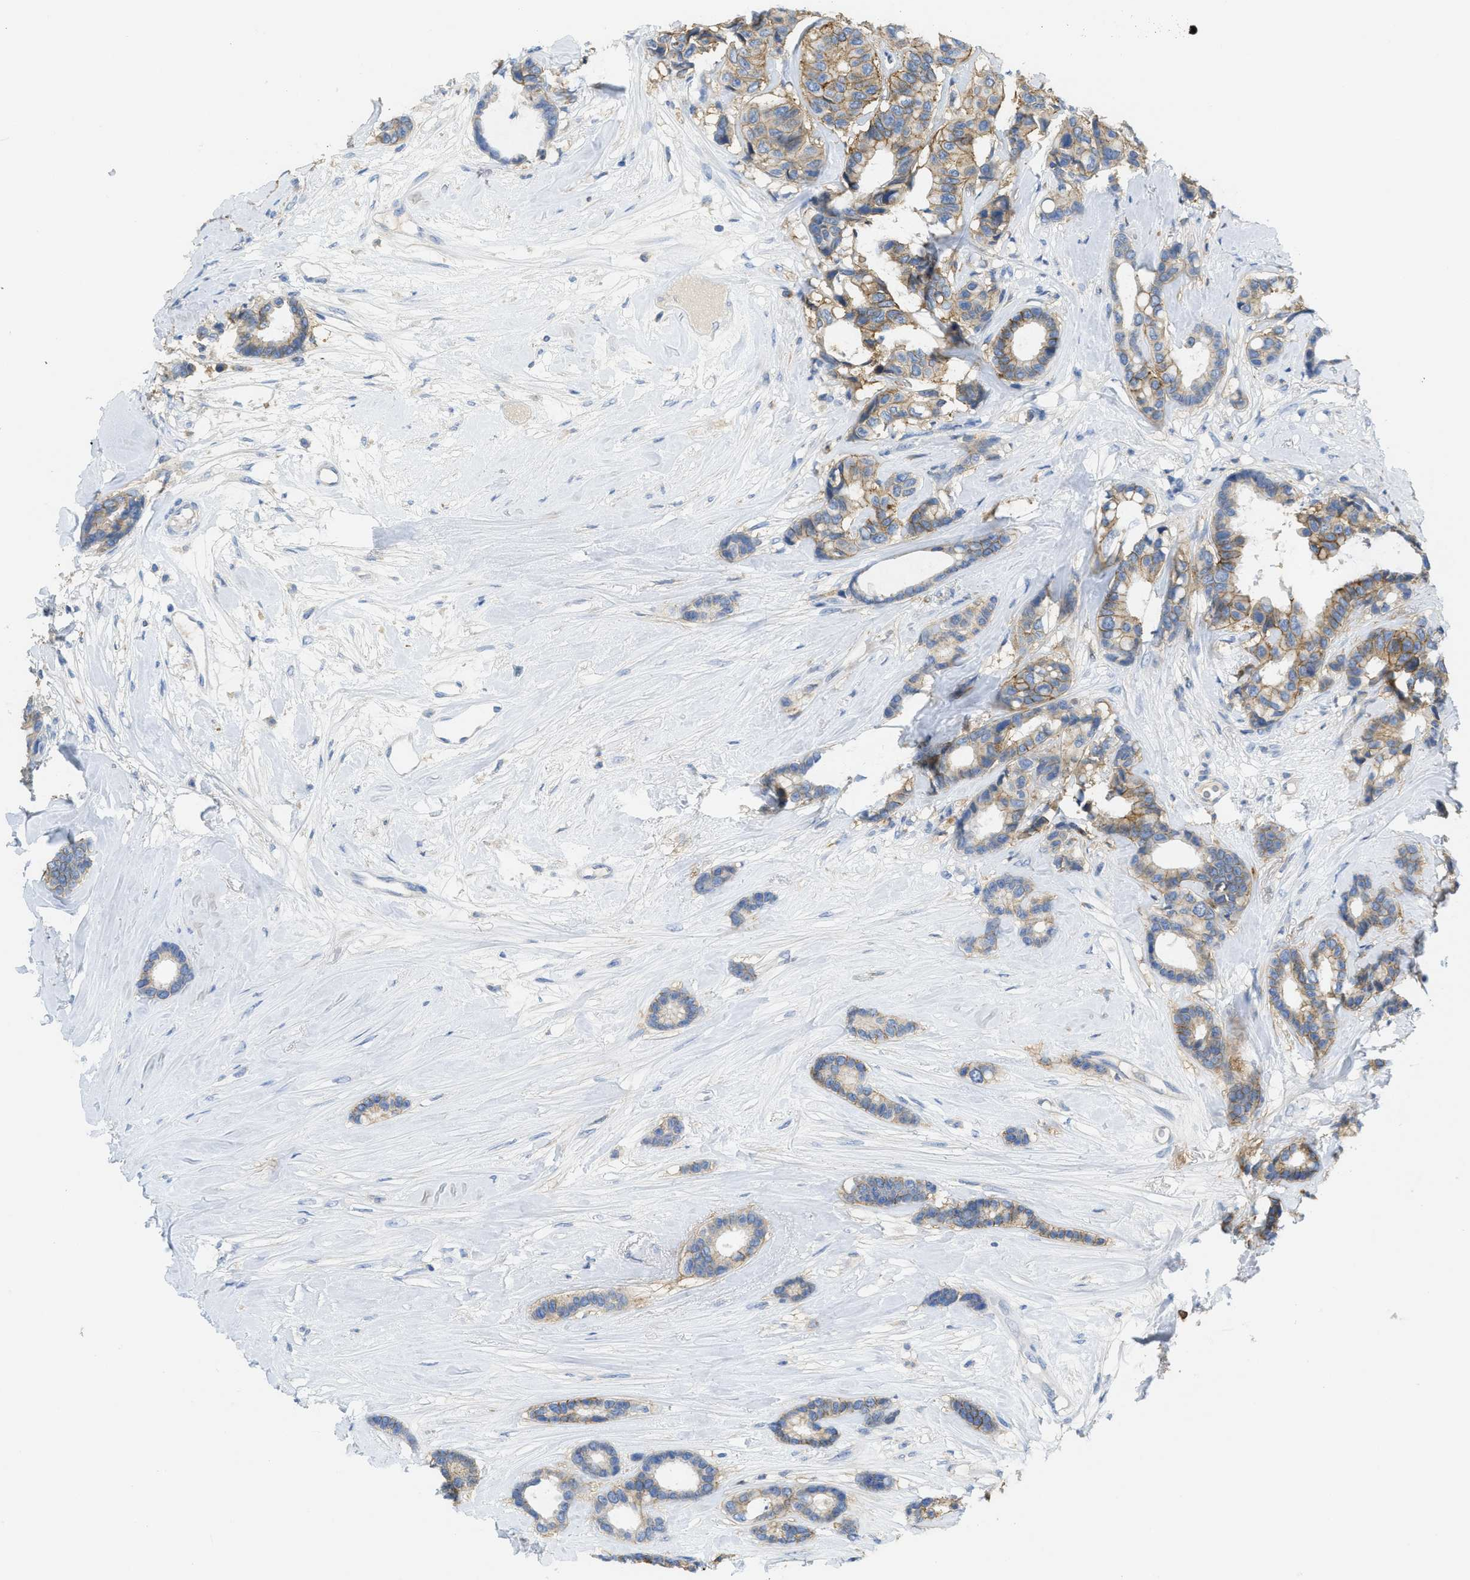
{"staining": {"intensity": "moderate", "quantity": ">75%", "location": "cytoplasmic/membranous"}, "tissue": "breast cancer", "cell_type": "Tumor cells", "image_type": "cancer", "snomed": [{"axis": "morphology", "description": "Duct carcinoma"}, {"axis": "topography", "description": "Breast"}], "caption": "Breast intraductal carcinoma tissue exhibits moderate cytoplasmic/membranous positivity in approximately >75% of tumor cells", "gene": "CNNM4", "patient": {"sex": "female", "age": 87}}